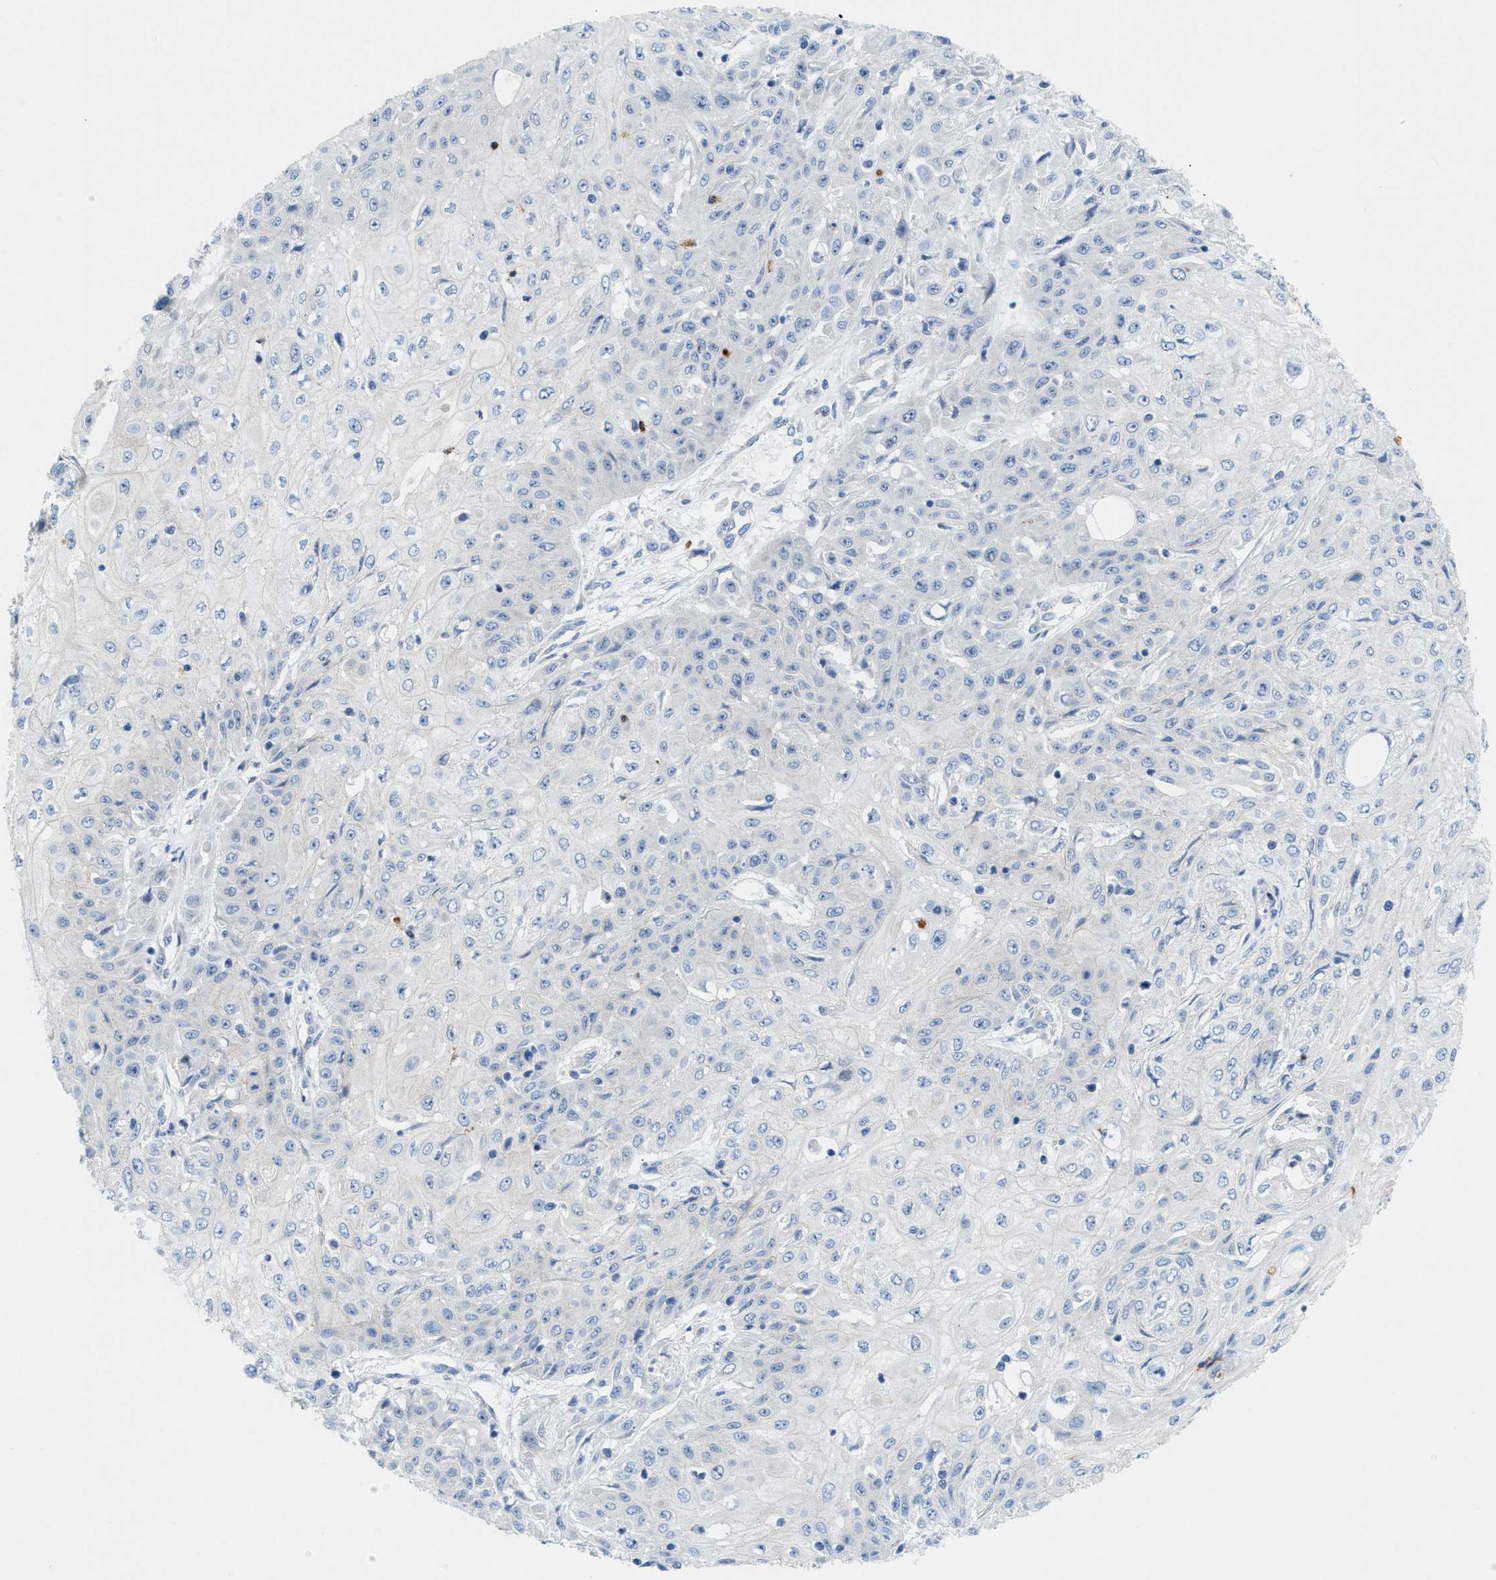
{"staining": {"intensity": "negative", "quantity": "none", "location": "none"}, "tissue": "skin cancer", "cell_type": "Tumor cells", "image_type": "cancer", "snomed": [{"axis": "morphology", "description": "Squamous cell carcinoma, NOS"}, {"axis": "morphology", "description": "Squamous cell carcinoma, metastatic, NOS"}, {"axis": "topography", "description": "Skin"}, {"axis": "topography", "description": "Lymph node"}], "caption": "Photomicrograph shows no protein positivity in tumor cells of skin cancer (squamous cell carcinoma) tissue. (Stains: DAB immunohistochemistry with hematoxylin counter stain, Microscopy: brightfield microscopy at high magnification).", "gene": "CMTM1", "patient": {"sex": "male", "age": 75}}